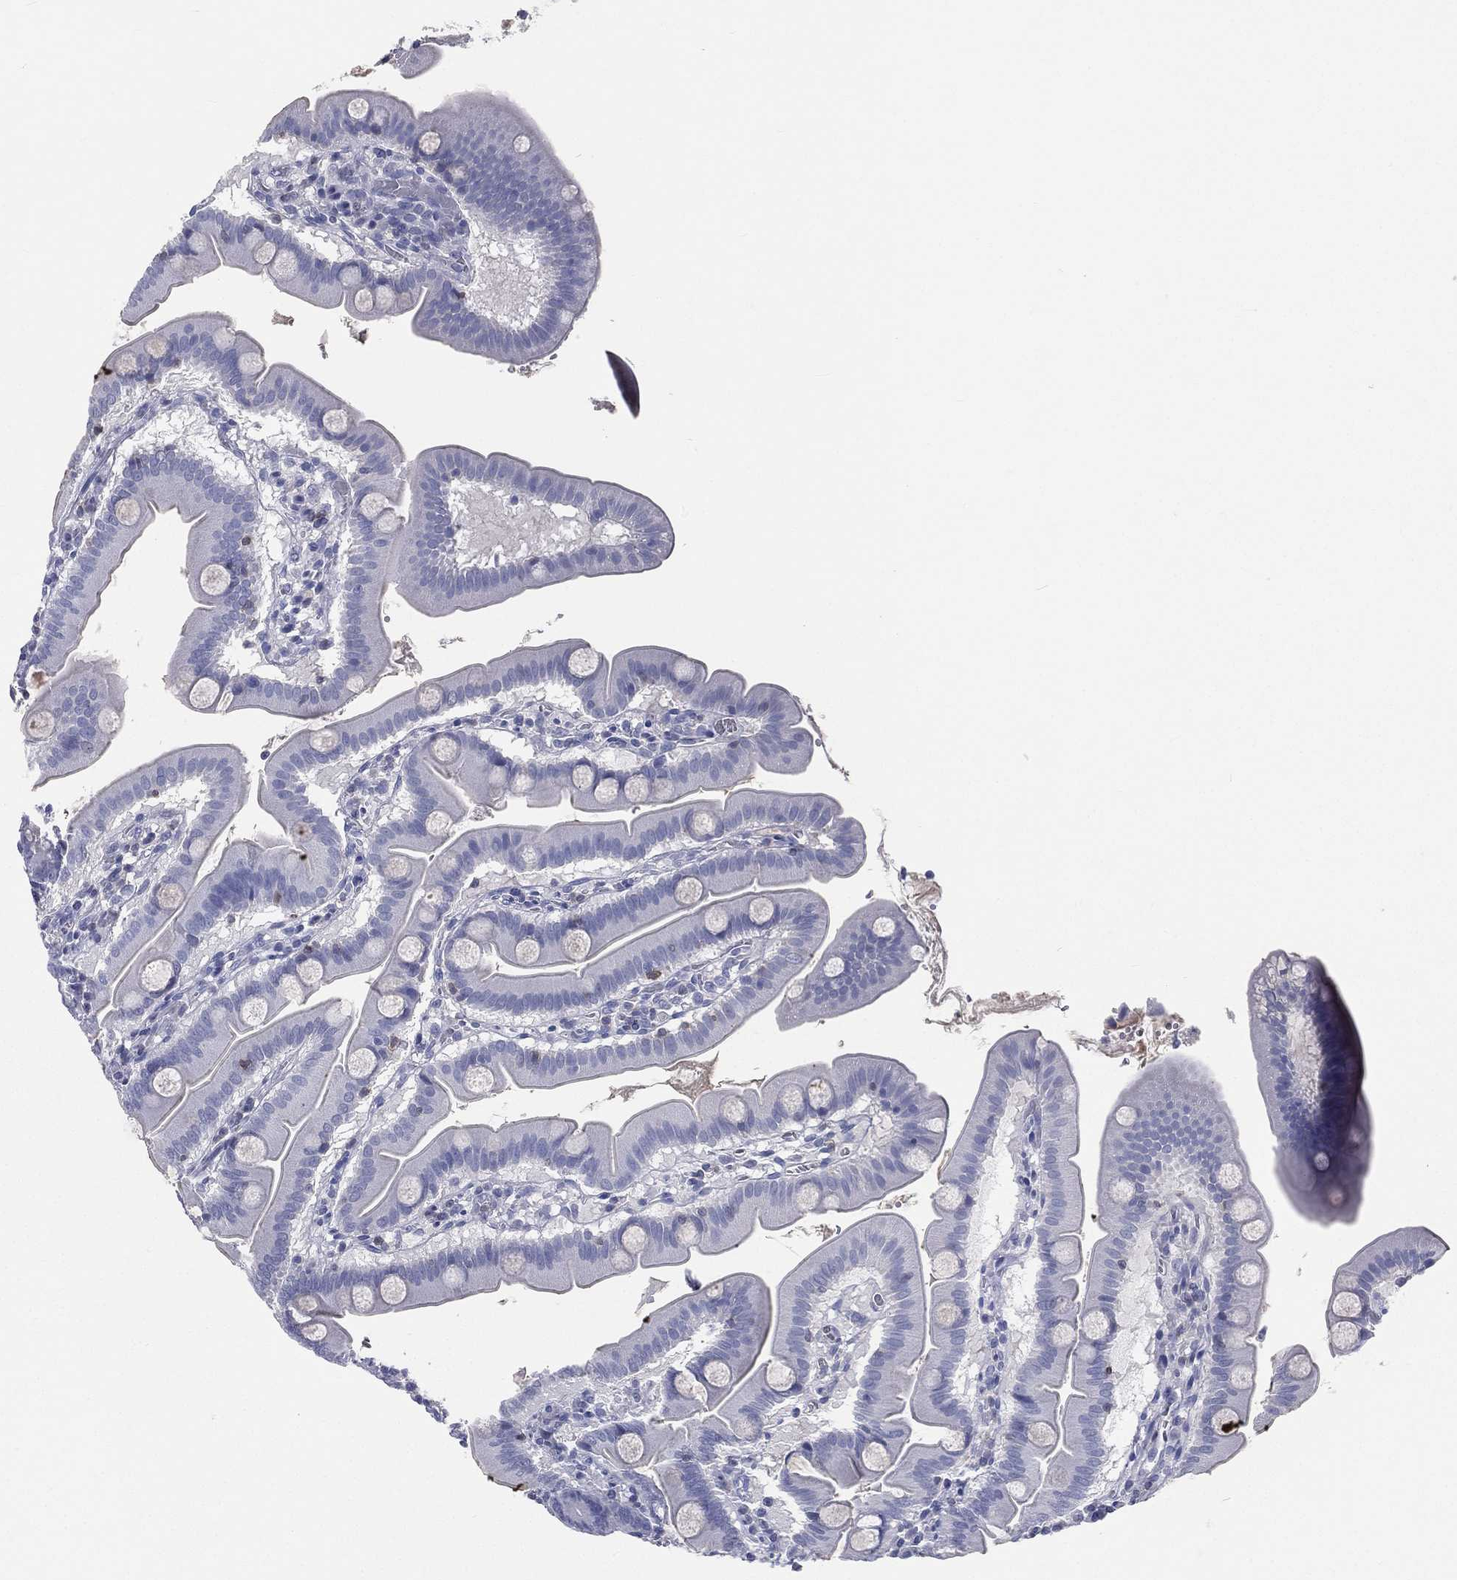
{"staining": {"intensity": "negative", "quantity": "none", "location": "none"}, "tissue": "duodenum", "cell_type": "Glandular cells", "image_type": "normal", "snomed": [{"axis": "morphology", "description": "Normal tissue, NOS"}, {"axis": "topography", "description": "Duodenum"}], "caption": "The histopathology image demonstrates no staining of glandular cells in normal duodenum.", "gene": "CD3D", "patient": {"sex": "male", "age": 59}}